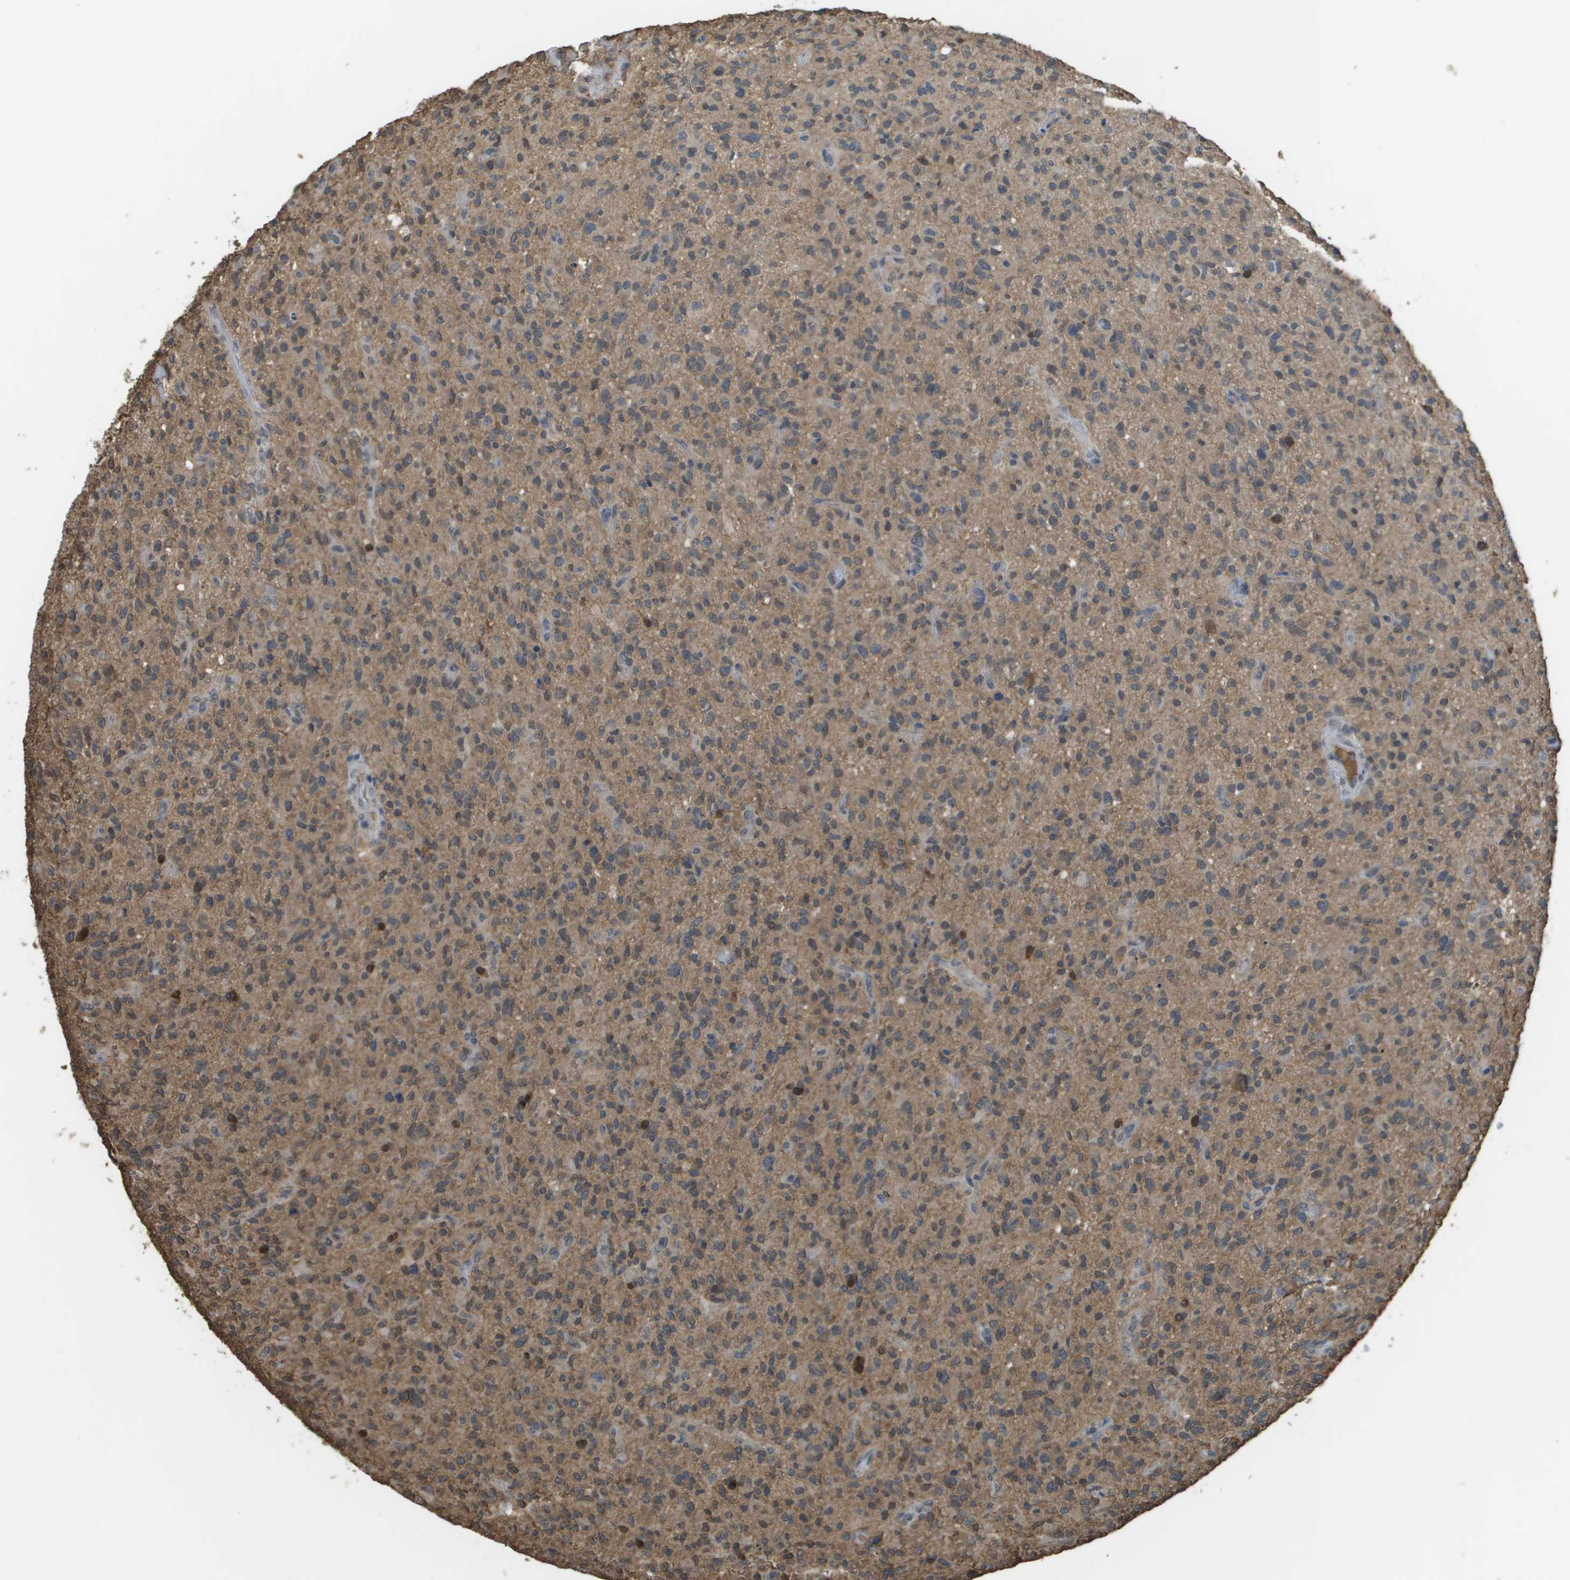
{"staining": {"intensity": "moderate", "quantity": ">75%", "location": "cytoplasmic/membranous"}, "tissue": "glioma", "cell_type": "Tumor cells", "image_type": "cancer", "snomed": [{"axis": "morphology", "description": "Glioma, malignant, High grade"}, {"axis": "topography", "description": "Brain"}], "caption": "Protein expression analysis of malignant glioma (high-grade) displays moderate cytoplasmic/membranous expression in about >75% of tumor cells.", "gene": "NDRG2", "patient": {"sex": "male", "age": 71}}